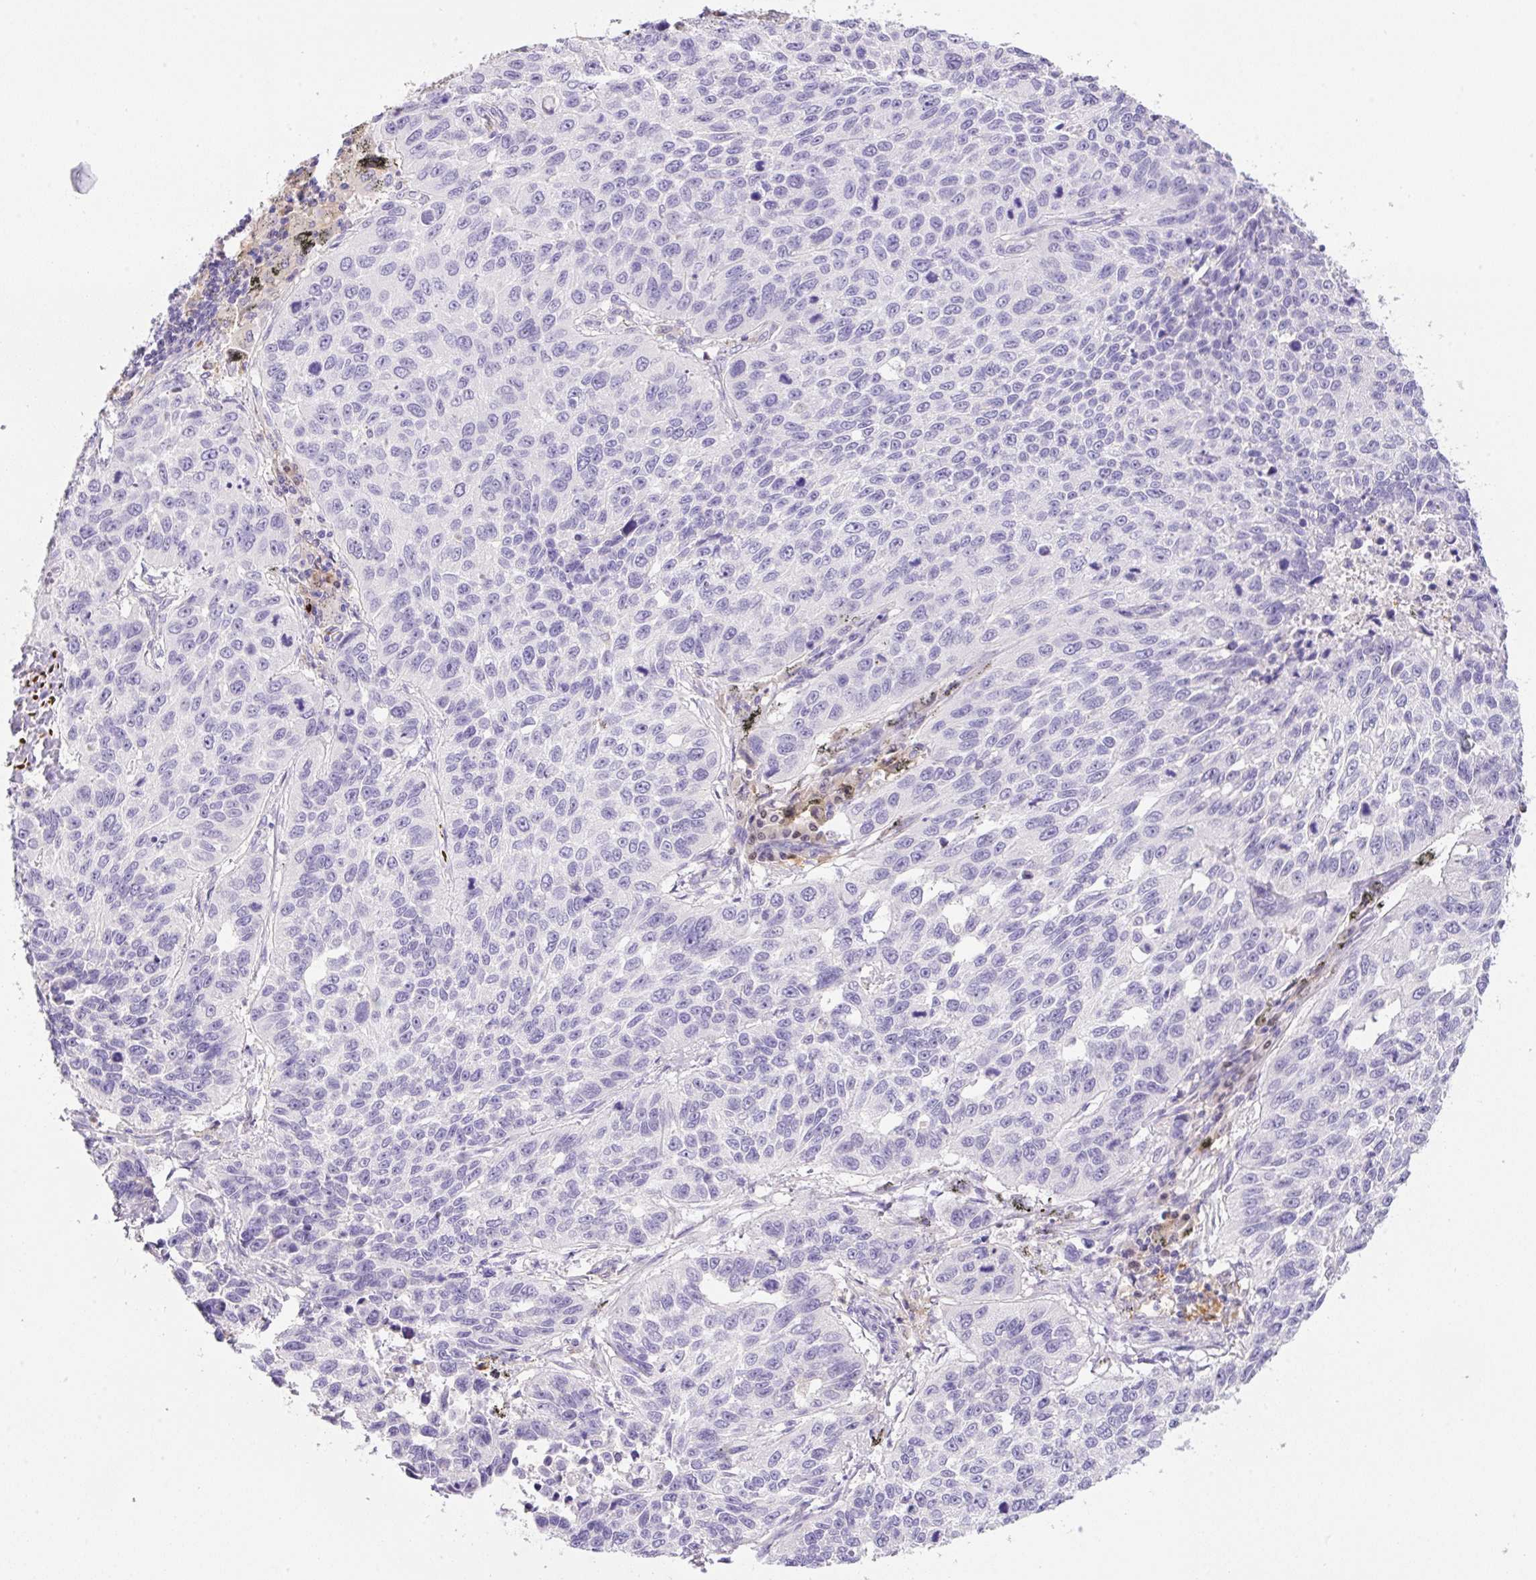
{"staining": {"intensity": "negative", "quantity": "none", "location": "none"}, "tissue": "lung cancer", "cell_type": "Tumor cells", "image_type": "cancer", "snomed": [{"axis": "morphology", "description": "Squamous cell carcinoma, NOS"}, {"axis": "topography", "description": "Lung"}], "caption": "The micrograph demonstrates no significant staining in tumor cells of lung cancer.", "gene": "TDRD15", "patient": {"sex": "male", "age": 62}}